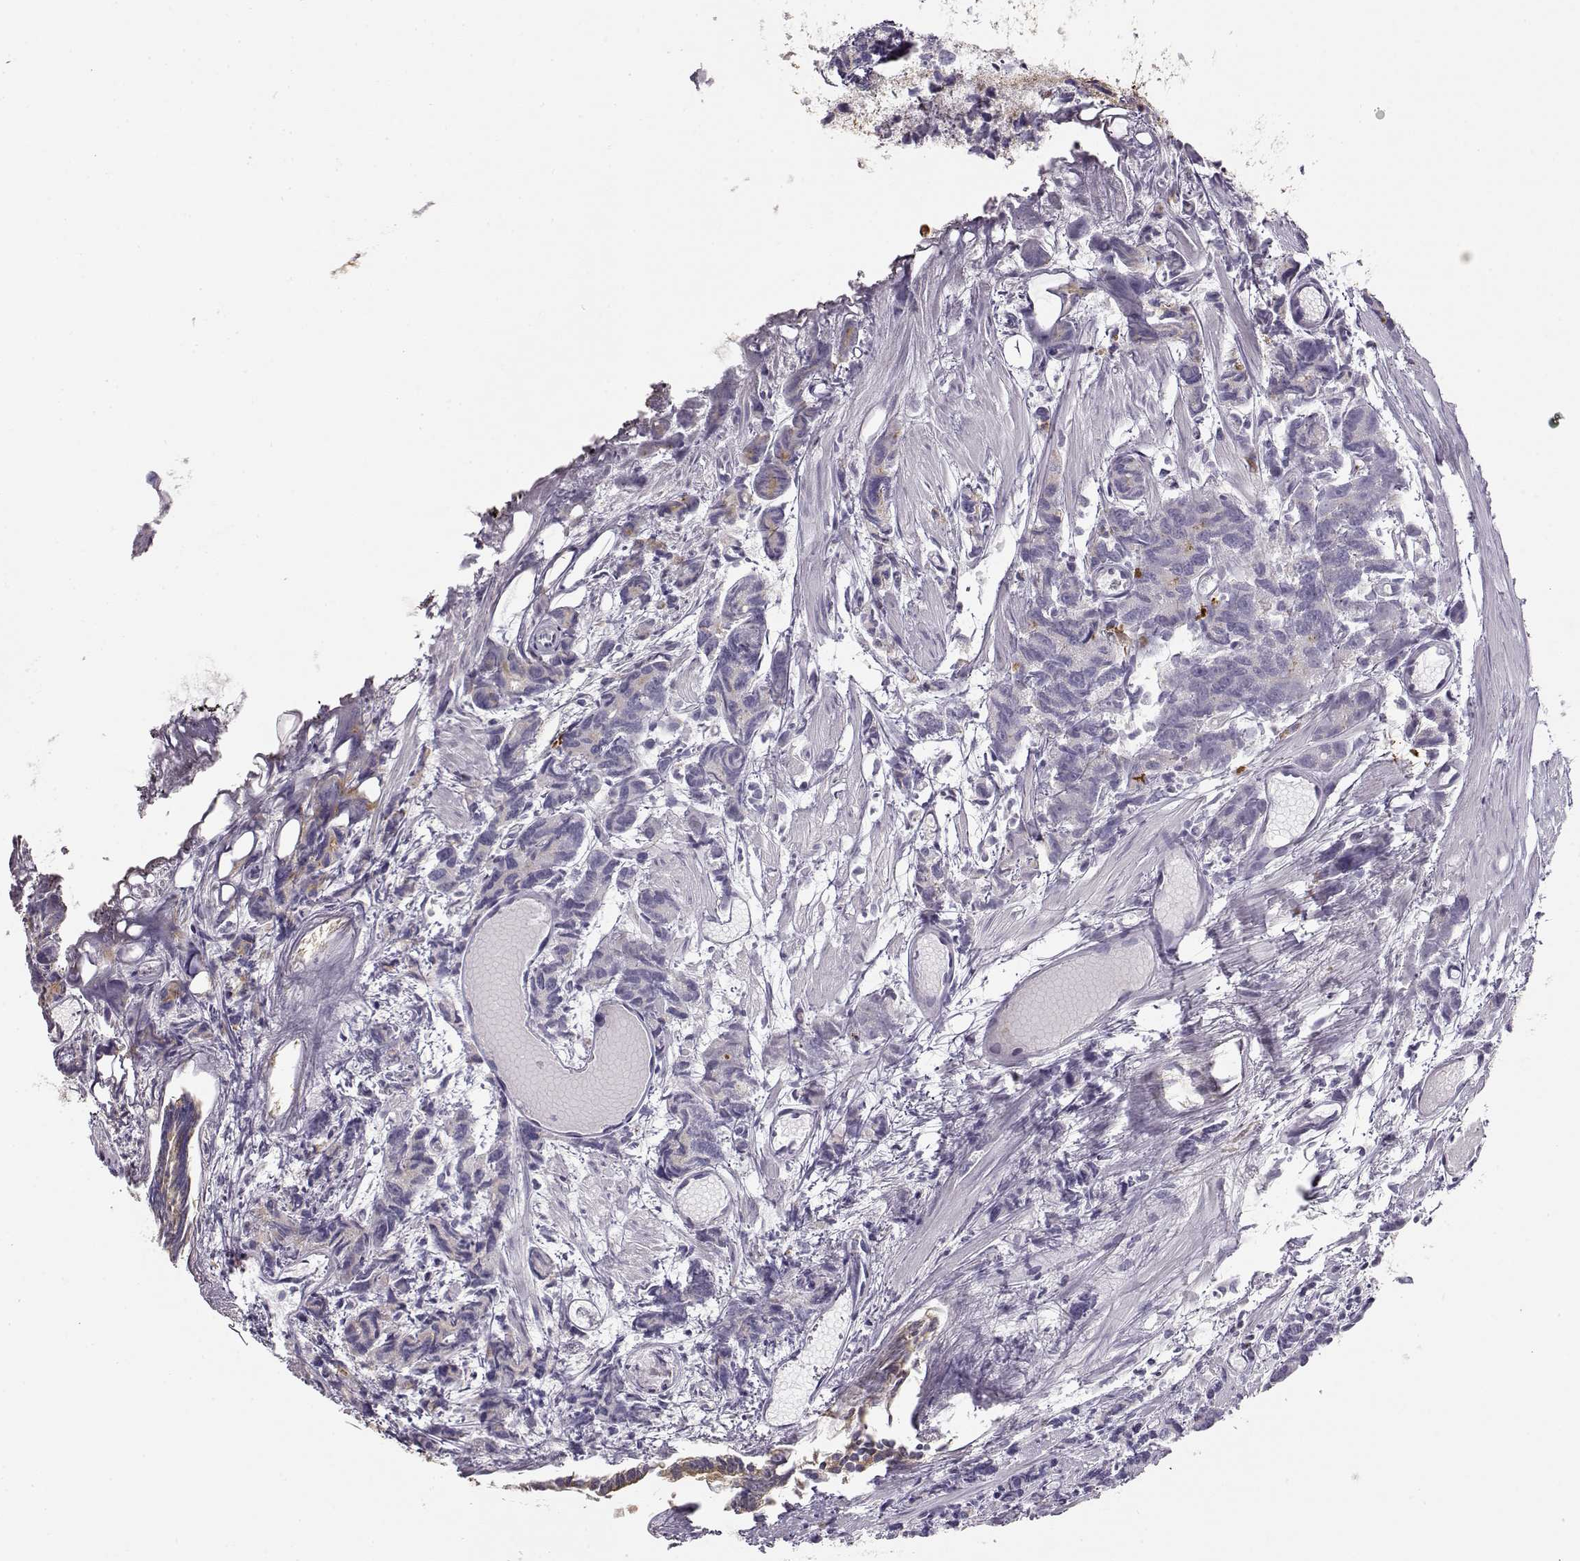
{"staining": {"intensity": "negative", "quantity": "none", "location": "none"}, "tissue": "prostate cancer", "cell_type": "Tumor cells", "image_type": "cancer", "snomed": [{"axis": "morphology", "description": "Adenocarcinoma, High grade"}, {"axis": "topography", "description": "Prostate"}], "caption": "The immunohistochemistry micrograph has no significant staining in tumor cells of prostate cancer (adenocarcinoma (high-grade)) tissue.", "gene": "S100B", "patient": {"sex": "male", "age": 77}}